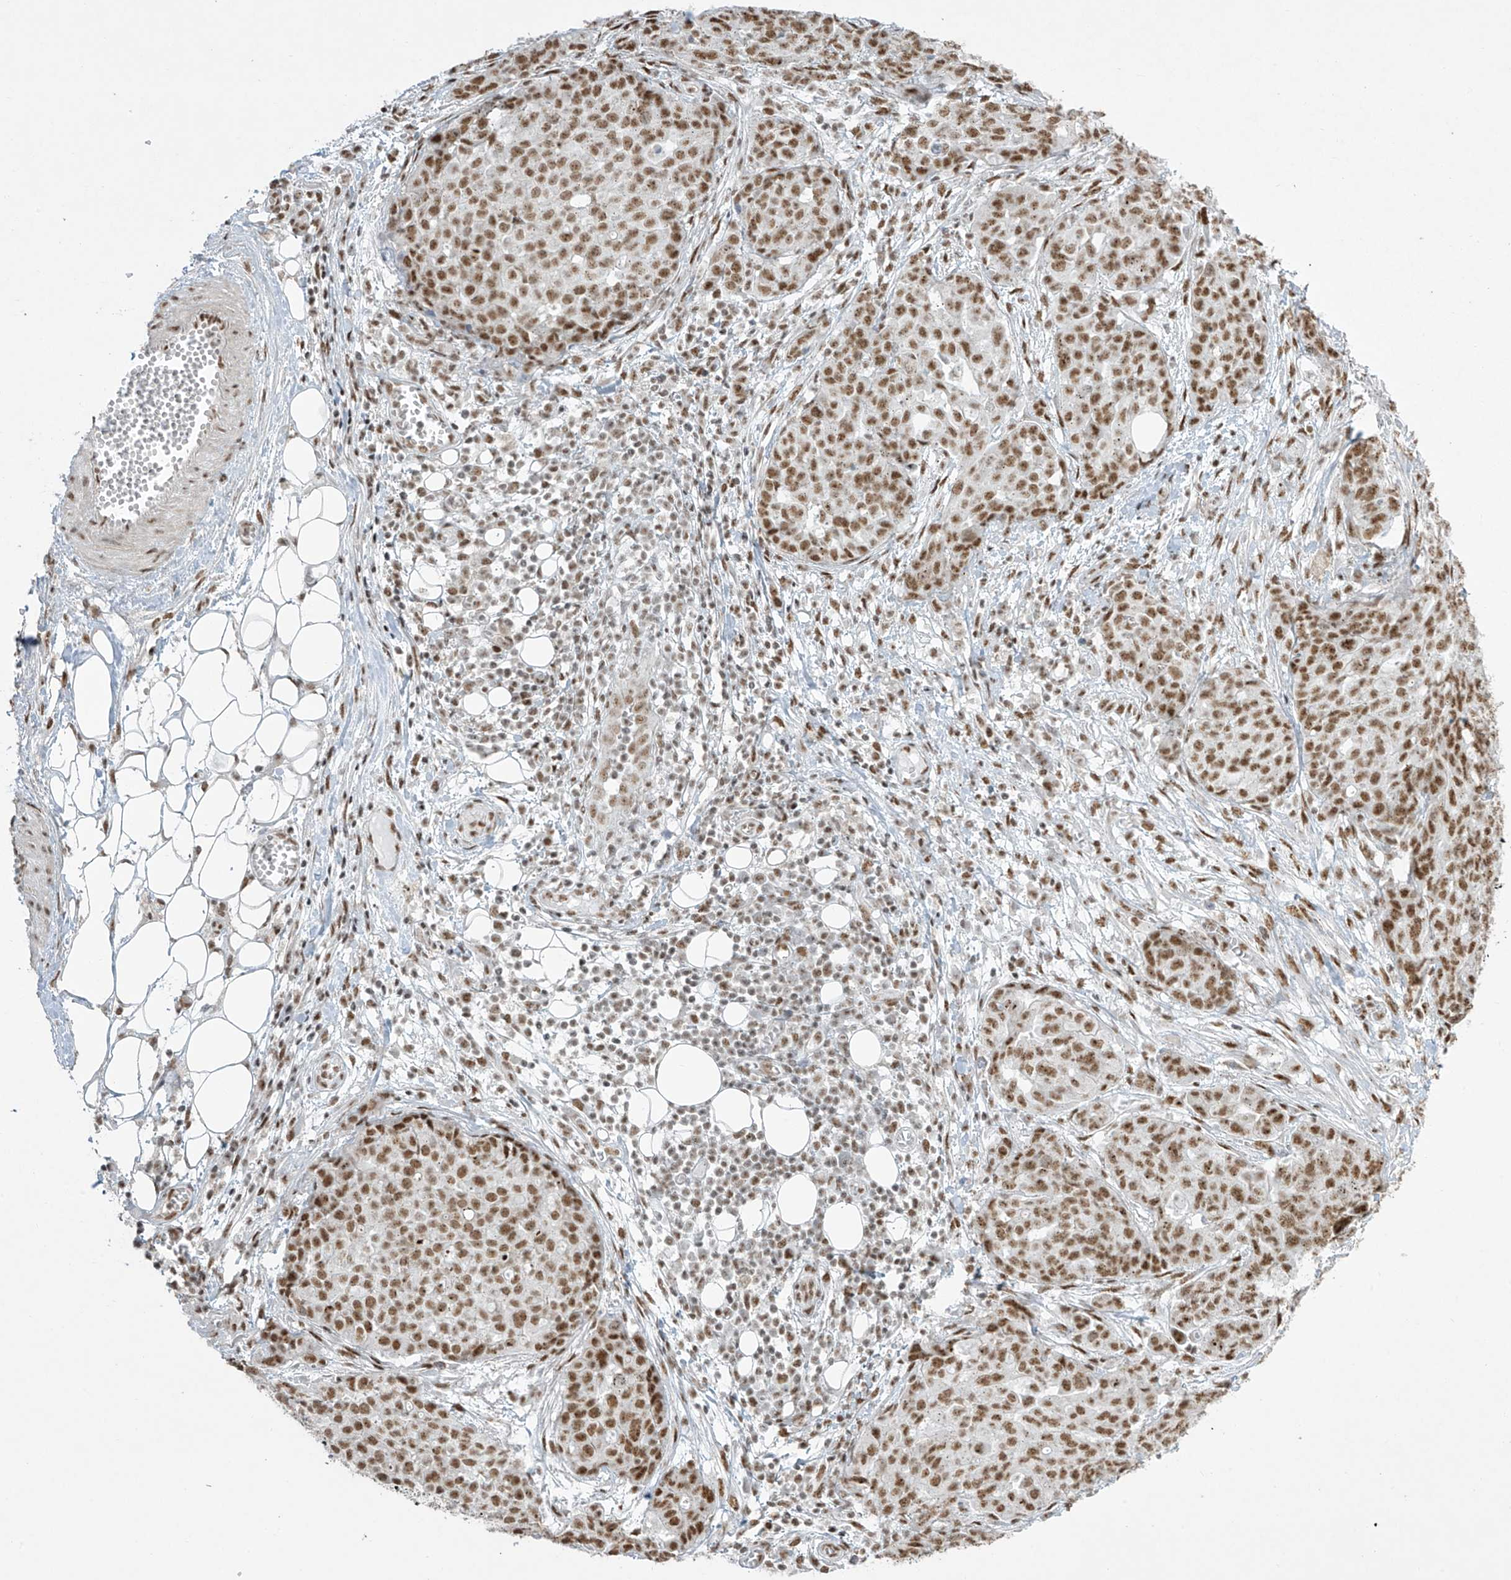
{"staining": {"intensity": "moderate", "quantity": ">75%", "location": "nuclear"}, "tissue": "ovarian cancer", "cell_type": "Tumor cells", "image_type": "cancer", "snomed": [{"axis": "morphology", "description": "Cystadenocarcinoma, serous, NOS"}, {"axis": "topography", "description": "Soft tissue"}, {"axis": "topography", "description": "Ovary"}], "caption": "Immunohistochemistry photomicrograph of ovarian cancer stained for a protein (brown), which exhibits medium levels of moderate nuclear expression in about >75% of tumor cells.", "gene": "MS4A6A", "patient": {"sex": "female", "age": 57}}